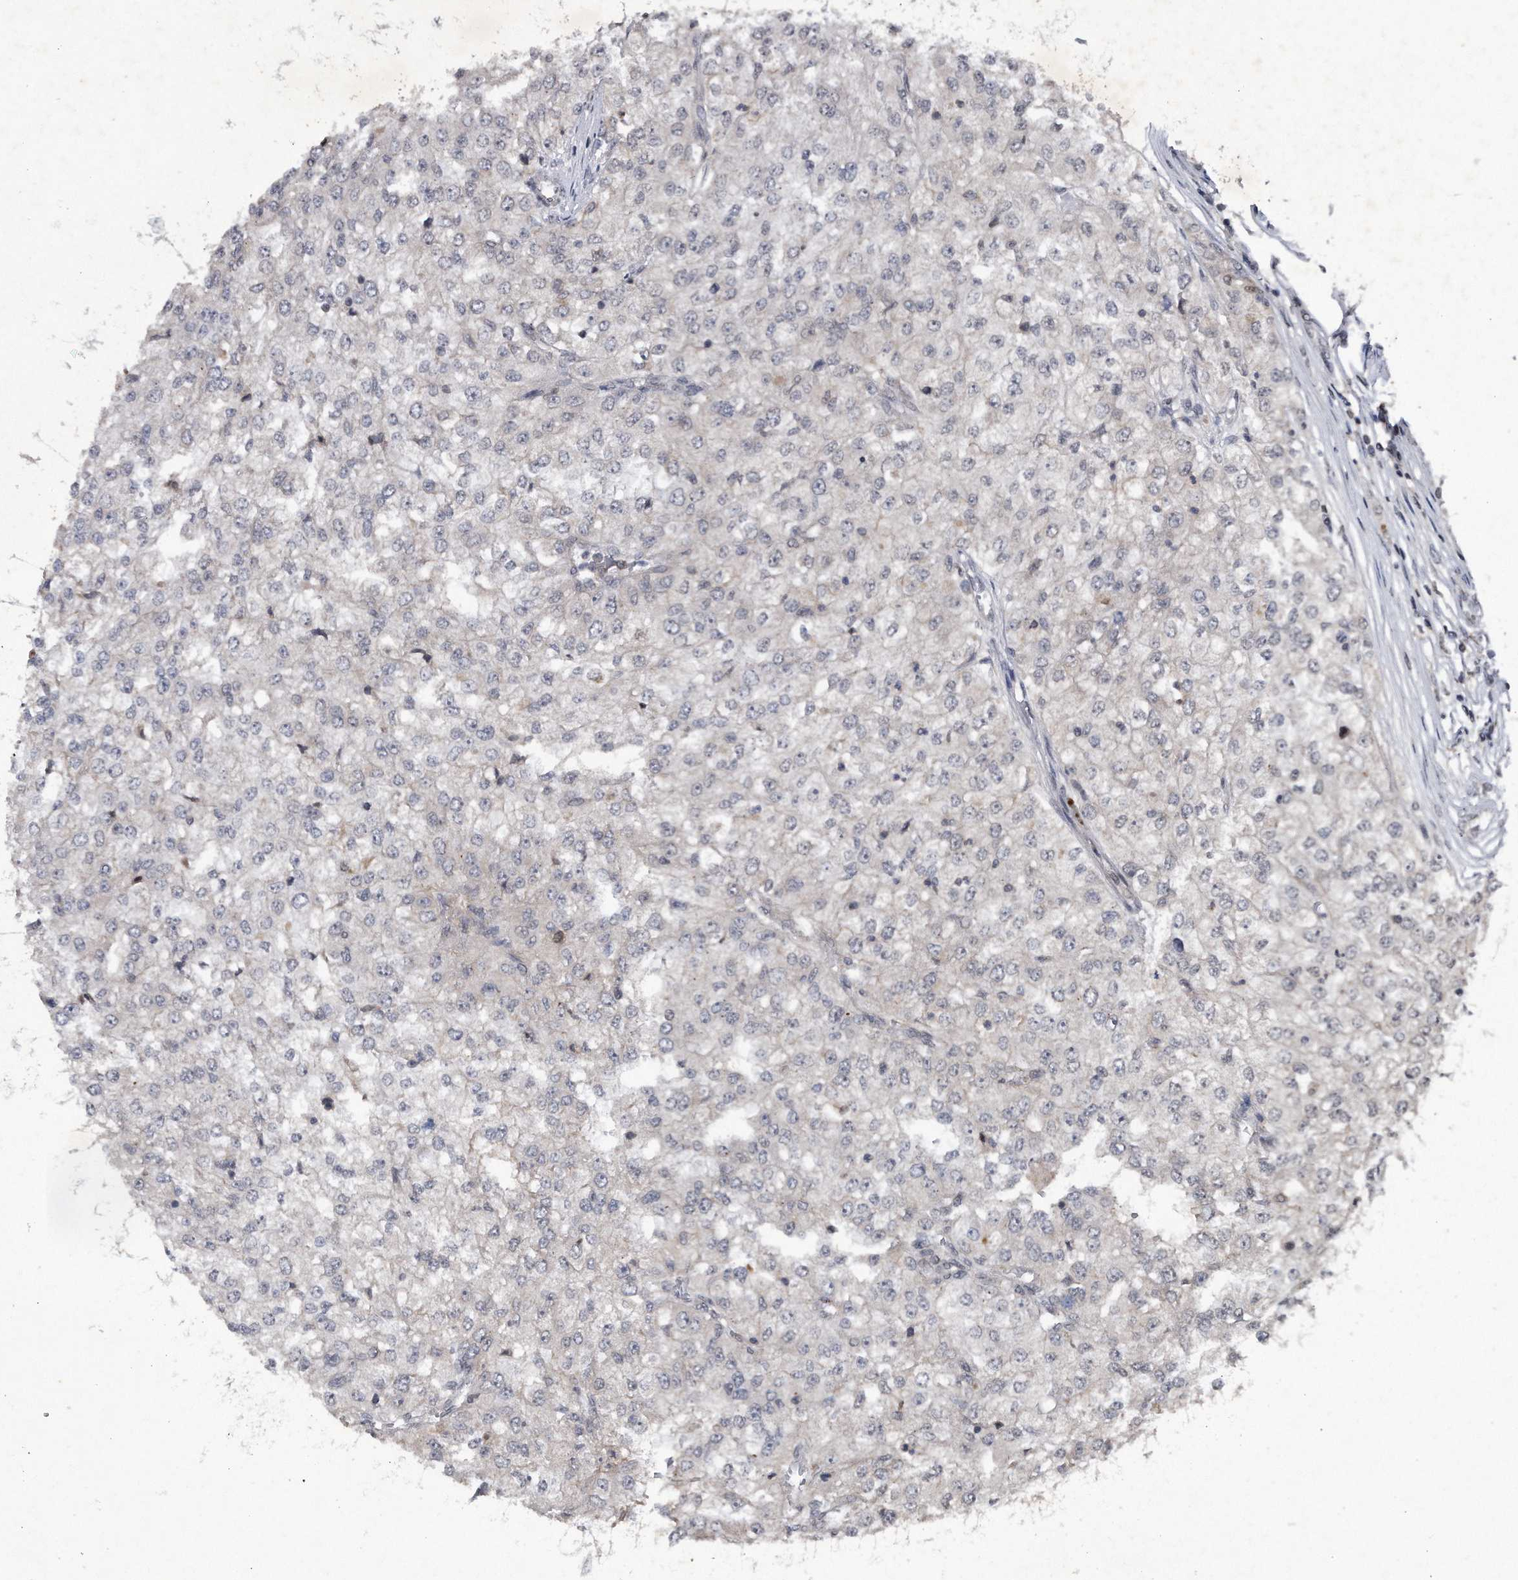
{"staining": {"intensity": "negative", "quantity": "none", "location": "none"}, "tissue": "renal cancer", "cell_type": "Tumor cells", "image_type": "cancer", "snomed": [{"axis": "morphology", "description": "Adenocarcinoma, NOS"}, {"axis": "topography", "description": "Kidney"}], "caption": "This is an immunohistochemistry histopathology image of renal cancer (adenocarcinoma). There is no expression in tumor cells.", "gene": "VIRMA", "patient": {"sex": "female", "age": 54}}